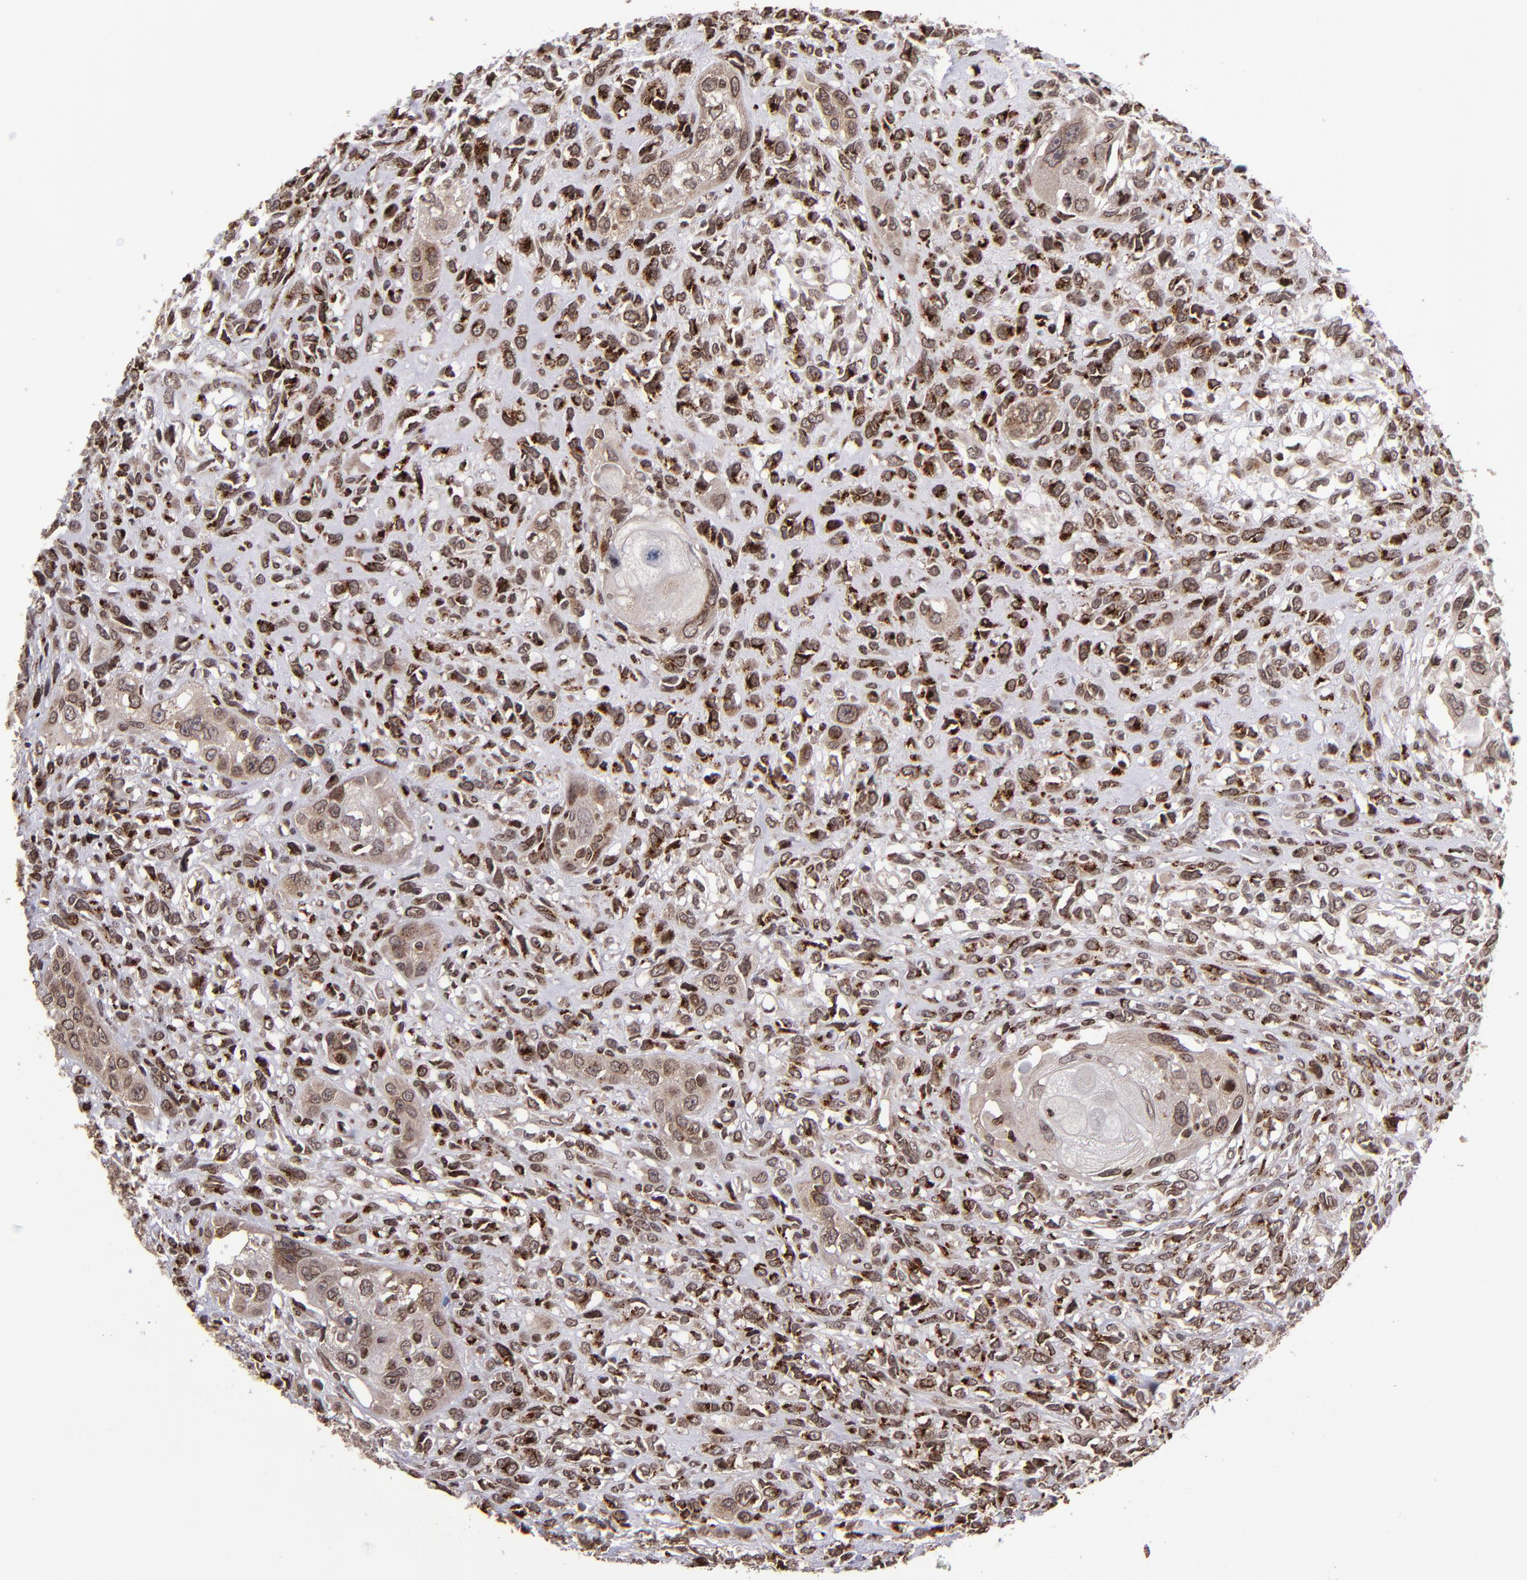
{"staining": {"intensity": "moderate", "quantity": ">75%", "location": "cytoplasmic/membranous,nuclear"}, "tissue": "head and neck cancer", "cell_type": "Tumor cells", "image_type": "cancer", "snomed": [{"axis": "morphology", "description": "Neoplasm, malignant, NOS"}, {"axis": "topography", "description": "Salivary gland"}, {"axis": "topography", "description": "Head-Neck"}], "caption": "Immunohistochemical staining of human head and neck neoplasm (malignant) exhibits medium levels of moderate cytoplasmic/membranous and nuclear protein staining in approximately >75% of tumor cells.", "gene": "CSDC2", "patient": {"sex": "male", "age": 43}}